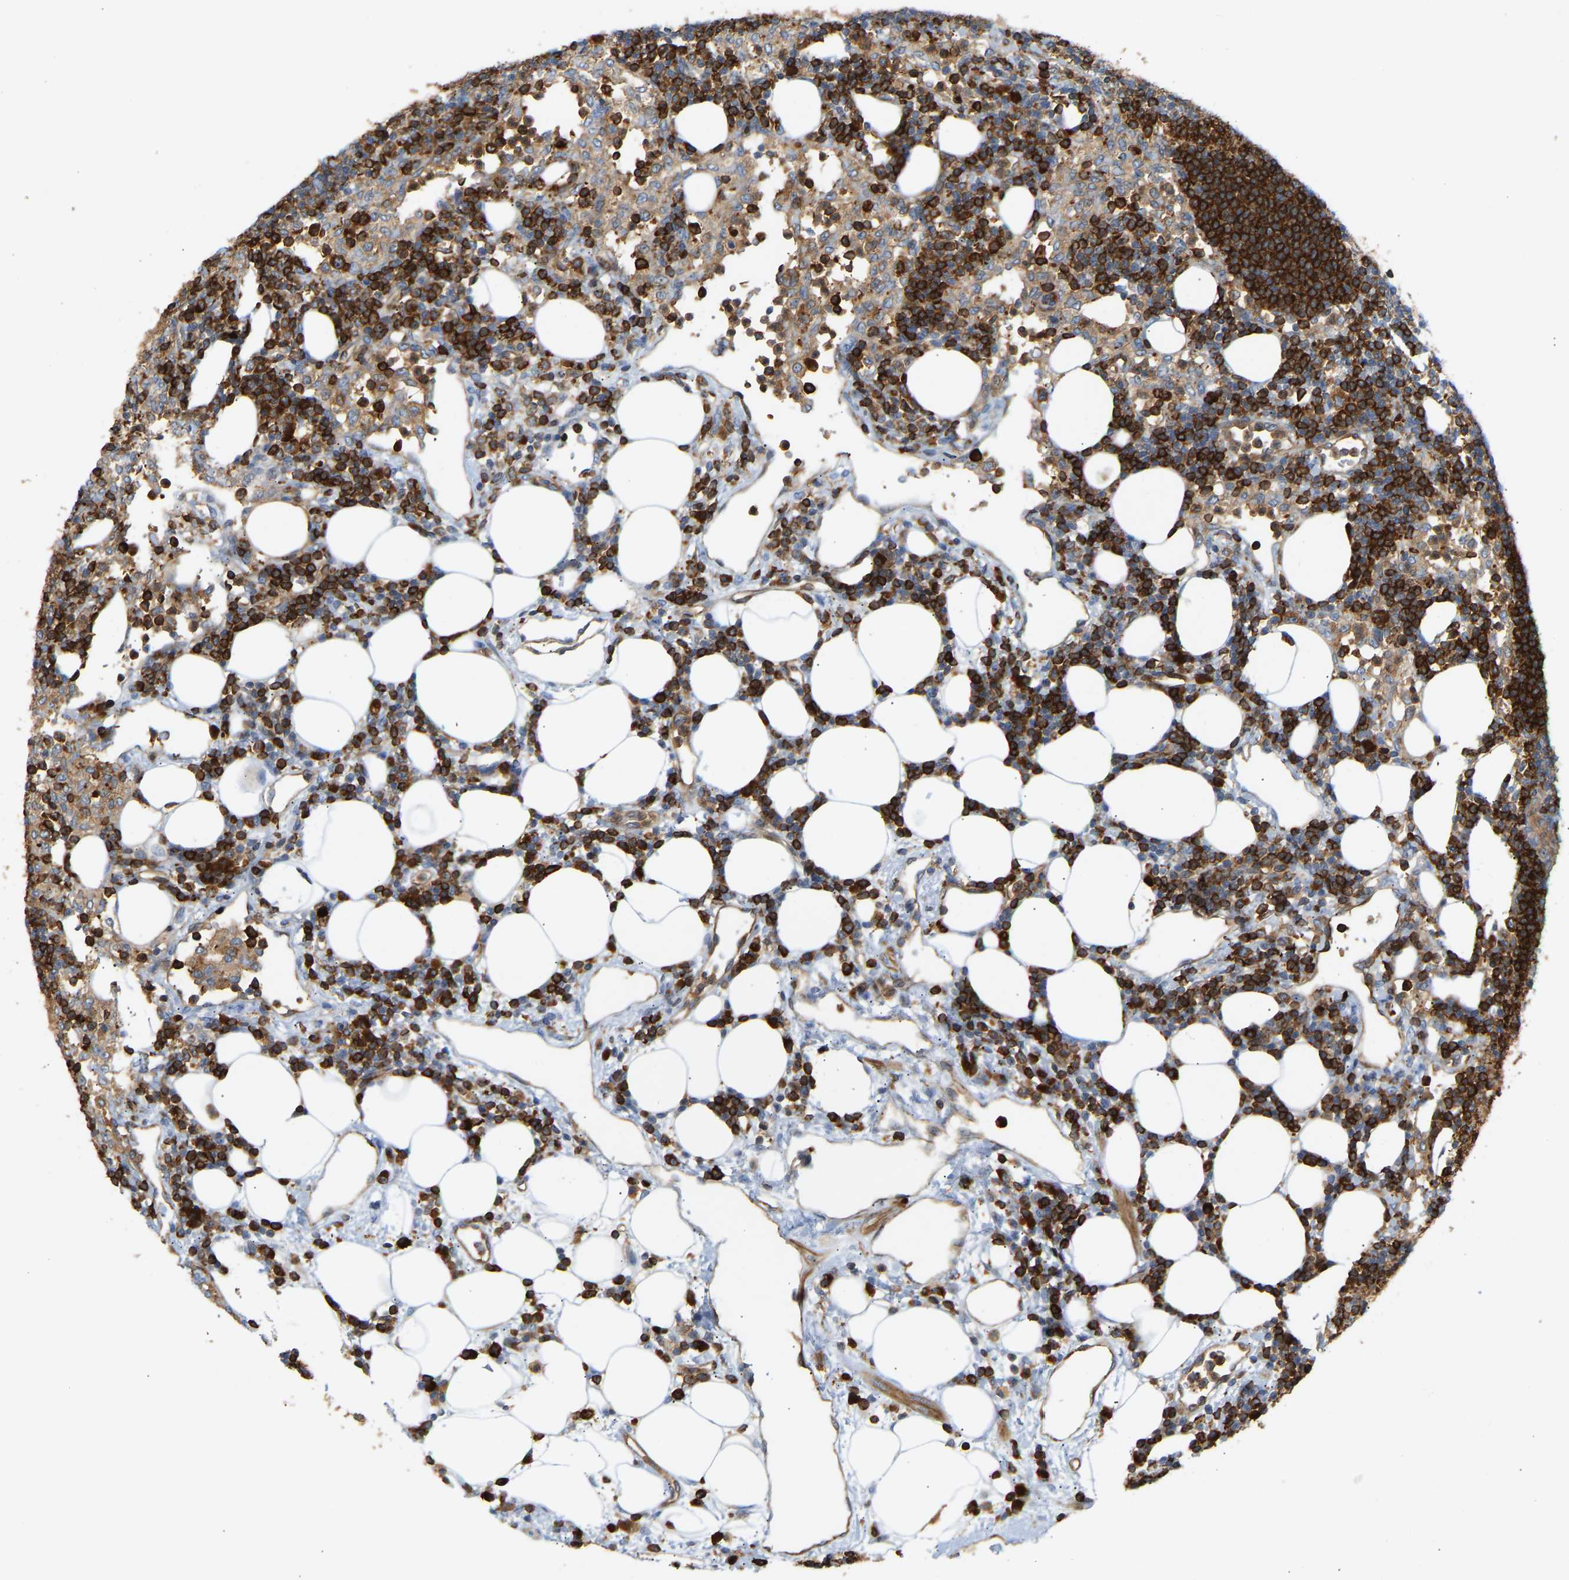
{"staining": {"intensity": "strong", "quantity": ">75%", "location": "cytoplasmic/membranous"}, "tissue": "lymph node", "cell_type": "Germinal center cells", "image_type": "normal", "snomed": [{"axis": "morphology", "description": "Normal tissue, NOS"}, {"axis": "morphology", "description": "Carcinoid, malignant, NOS"}, {"axis": "topography", "description": "Lymph node"}], "caption": "Immunohistochemical staining of unremarkable human lymph node reveals high levels of strong cytoplasmic/membranous staining in approximately >75% of germinal center cells. Immunohistochemistry stains the protein in brown and the nuclei are stained blue.", "gene": "PLCG2", "patient": {"sex": "male", "age": 47}}